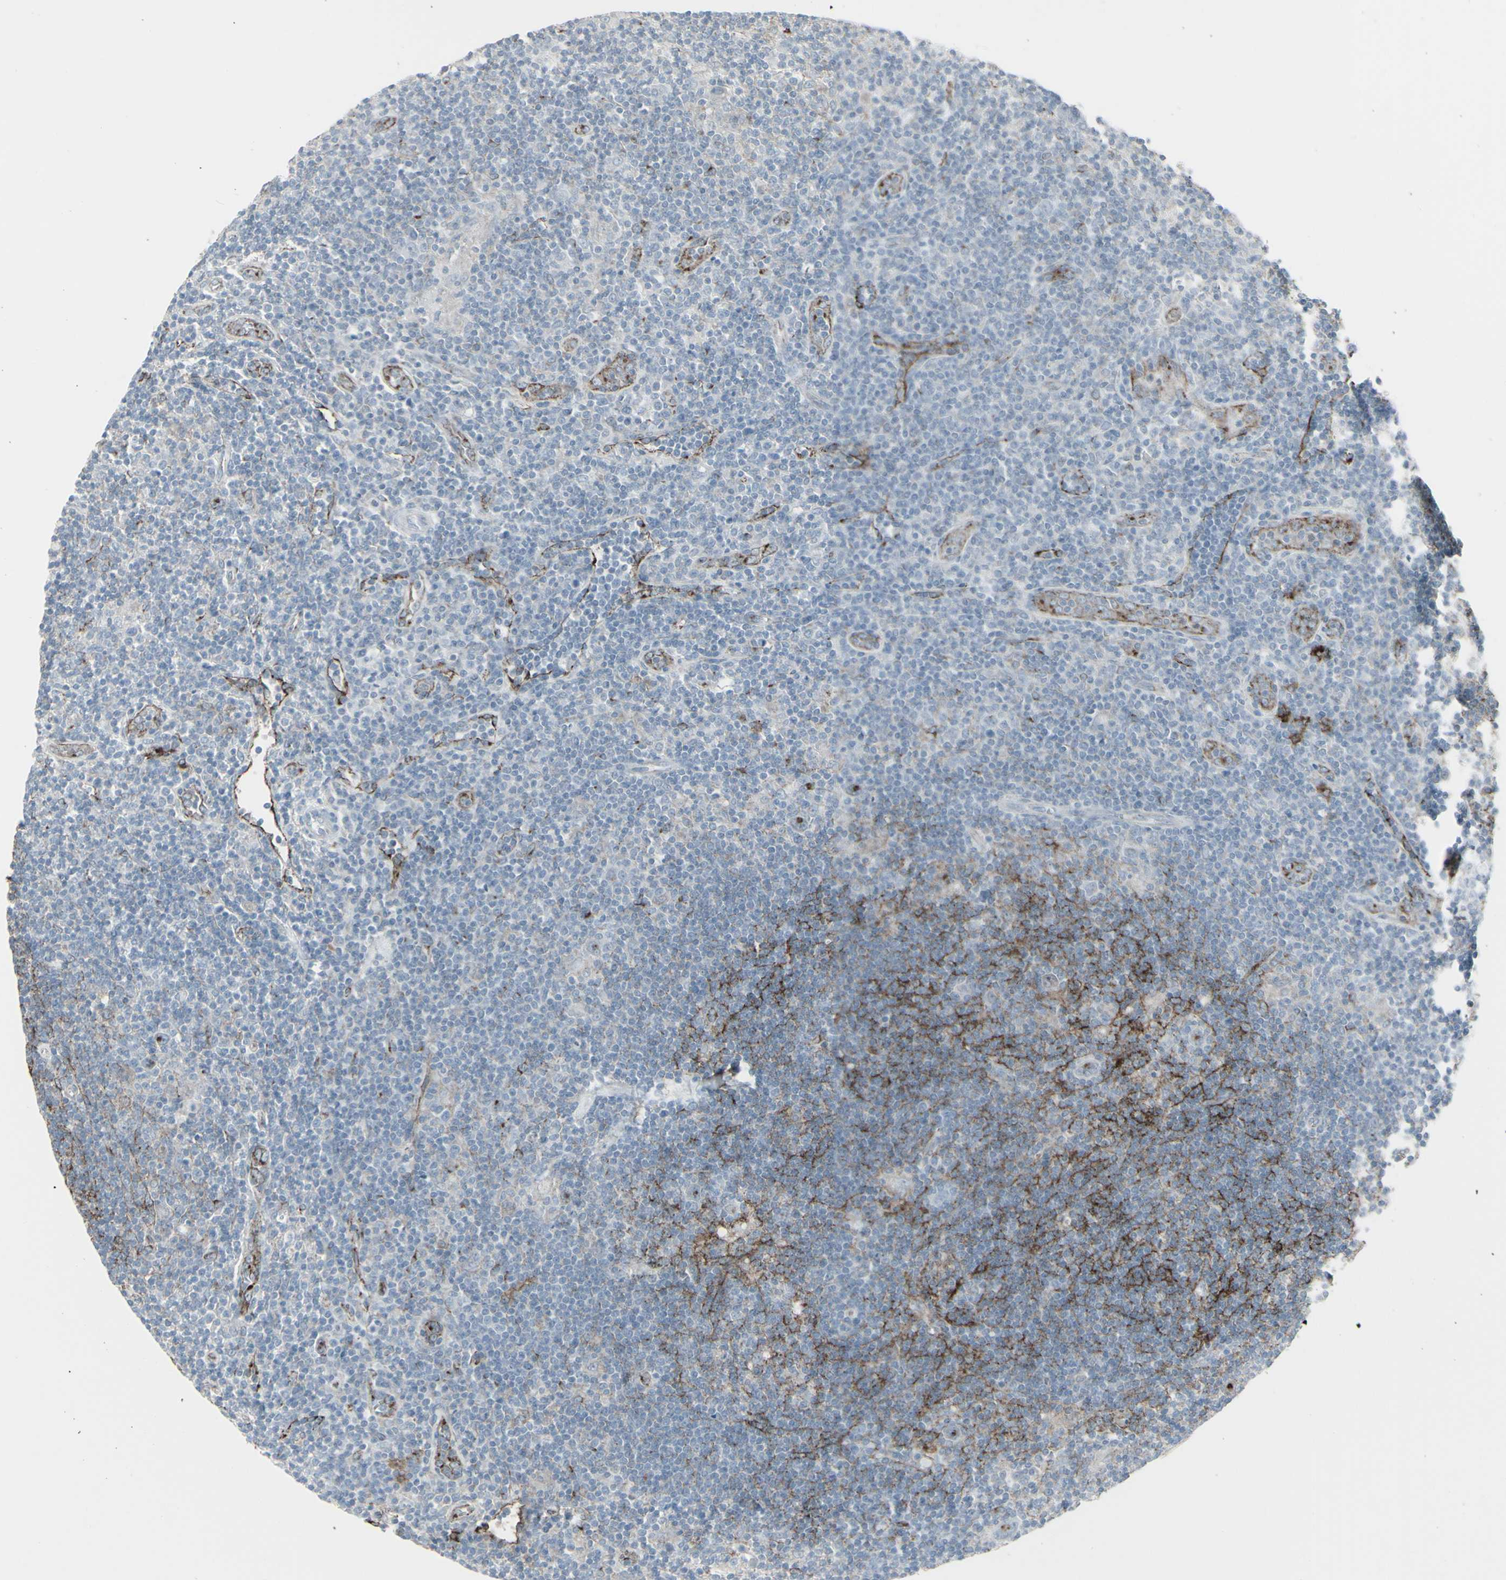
{"staining": {"intensity": "negative", "quantity": "none", "location": "none"}, "tissue": "lymphoma", "cell_type": "Tumor cells", "image_type": "cancer", "snomed": [{"axis": "morphology", "description": "Hodgkin's disease, NOS"}, {"axis": "topography", "description": "Lymph node"}], "caption": "This is an immunohistochemistry (IHC) micrograph of human Hodgkin's disease. There is no expression in tumor cells.", "gene": "GJA1", "patient": {"sex": "female", "age": 57}}